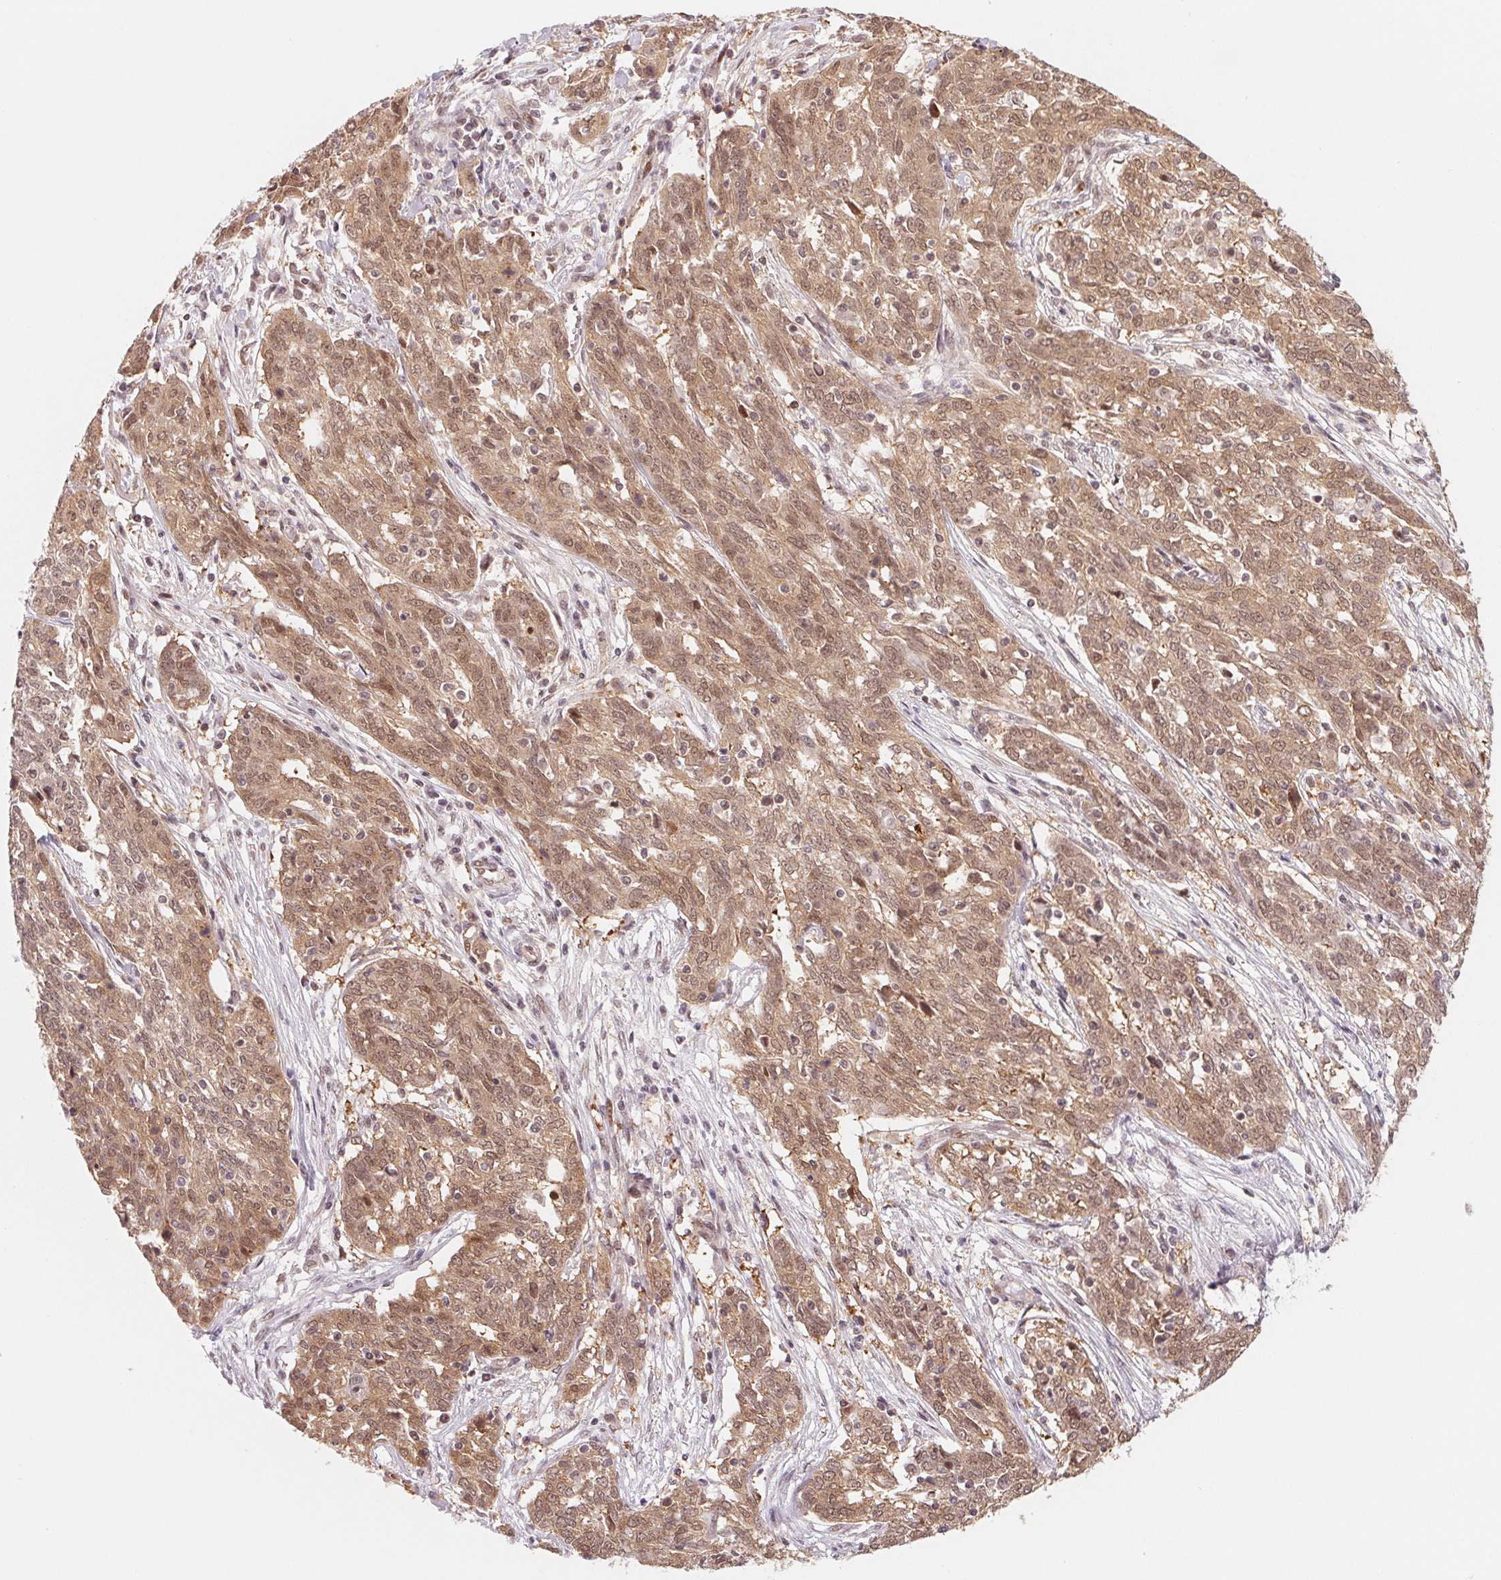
{"staining": {"intensity": "moderate", "quantity": ">75%", "location": "cytoplasmic/membranous,nuclear"}, "tissue": "ovarian cancer", "cell_type": "Tumor cells", "image_type": "cancer", "snomed": [{"axis": "morphology", "description": "Cystadenocarcinoma, serous, NOS"}, {"axis": "topography", "description": "Ovary"}], "caption": "Tumor cells display medium levels of moderate cytoplasmic/membranous and nuclear expression in about >75% of cells in ovarian cancer (serous cystadenocarcinoma).", "gene": "DNAJB6", "patient": {"sex": "female", "age": 67}}